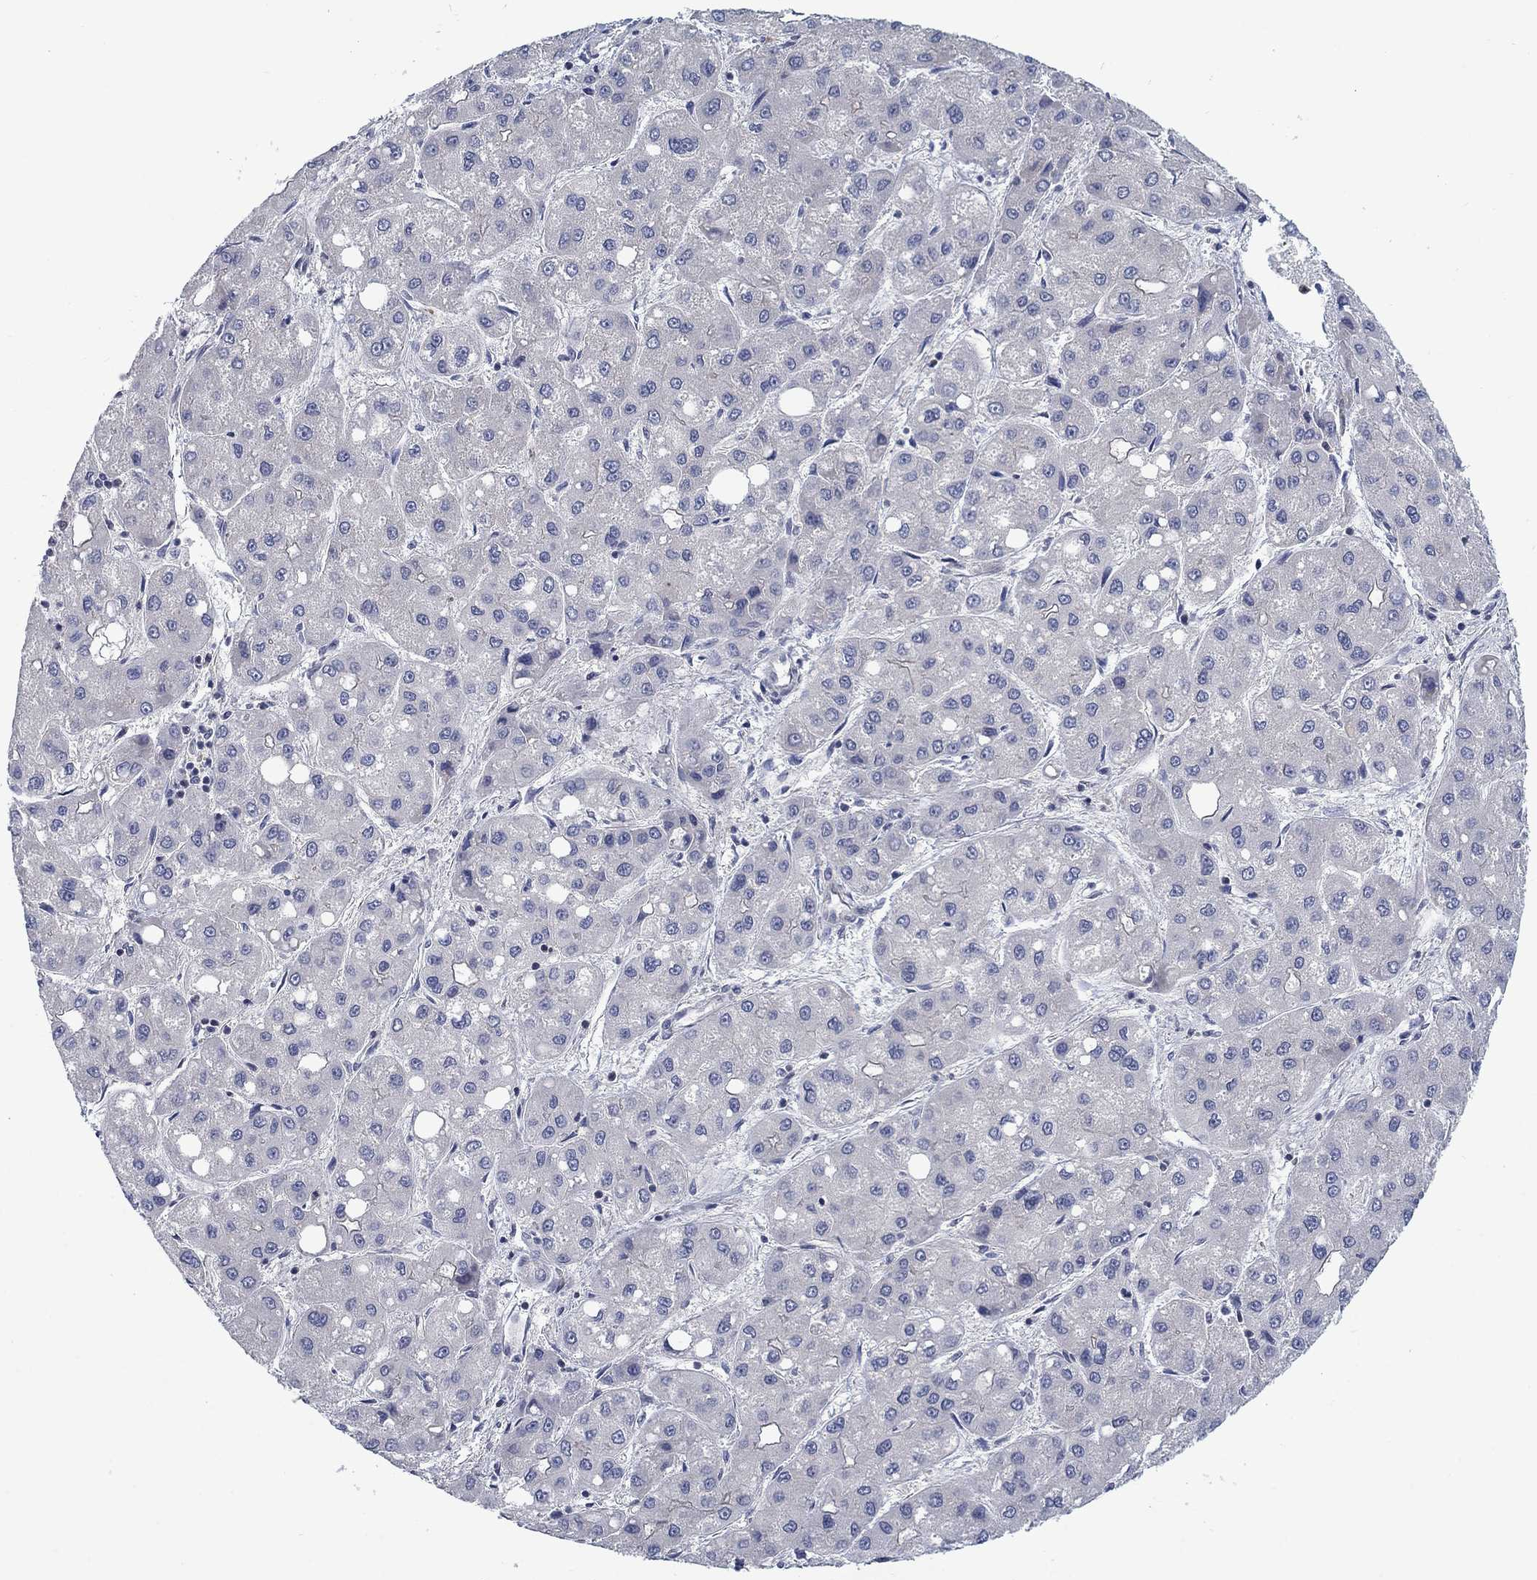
{"staining": {"intensity": "negative", "quantity": "none", "location": "none"}, "tissue": "liver cancer", "cell_type": "Tumor cells", "image_type": "cancer", "snomed": [{"axis": "morphology", "description": "Carcinoma, Hepatocellular, NOS"}, {"axis": "topography", "description": "Liver"}], "caption": "A photomicrograph of liver hepatocellular carcinoma stained for a protein reveals no brown staining in tumor cells.", "gene": "KIF15", "patient": {"sex": "male", "age": 73}}